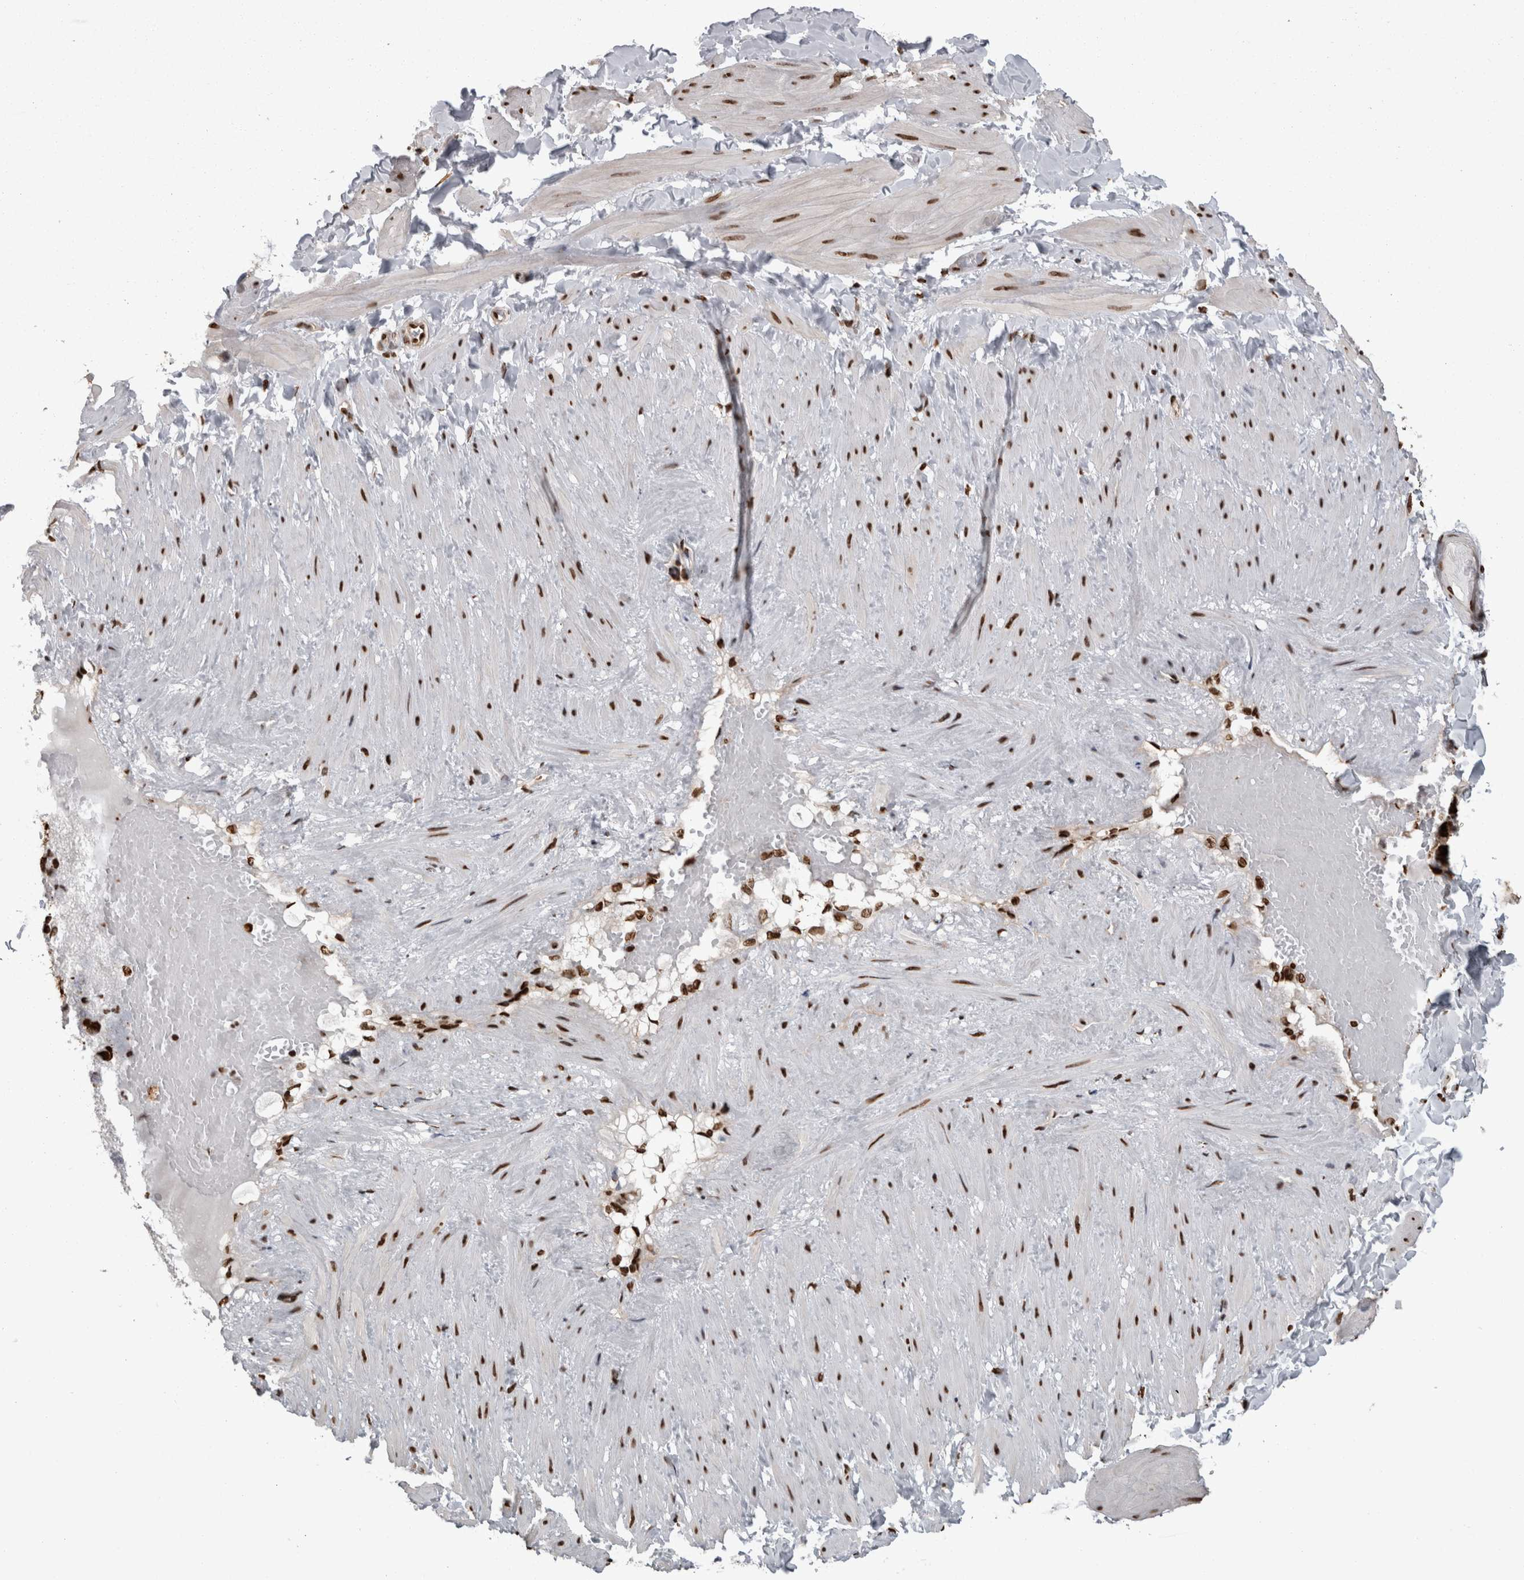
{"staining": {"intensity": "strong", "quantity": ">75%", "location": "nuclear"}, "tissue": "adipose tissue", "cell_type": "Adipocytes", "image_type": "normal", "snomed": [{"axis": "morphology", "description": "Normal tissue, NOS"}, {"axis": "topography", "description": "Adipose tissue"}, {"axis": "topography", "description": "Vascular tissue"}, {"axis": "topography", "description": "Peripheral nerve tissue"}], "caption": "Immunohistochemical staining of normal adipose tissue shows strong nuclear protein staining in approximately >75% of adipocytes.", "gene": "HNRNPM", "patient": {"sex": "male", "age": 25}}